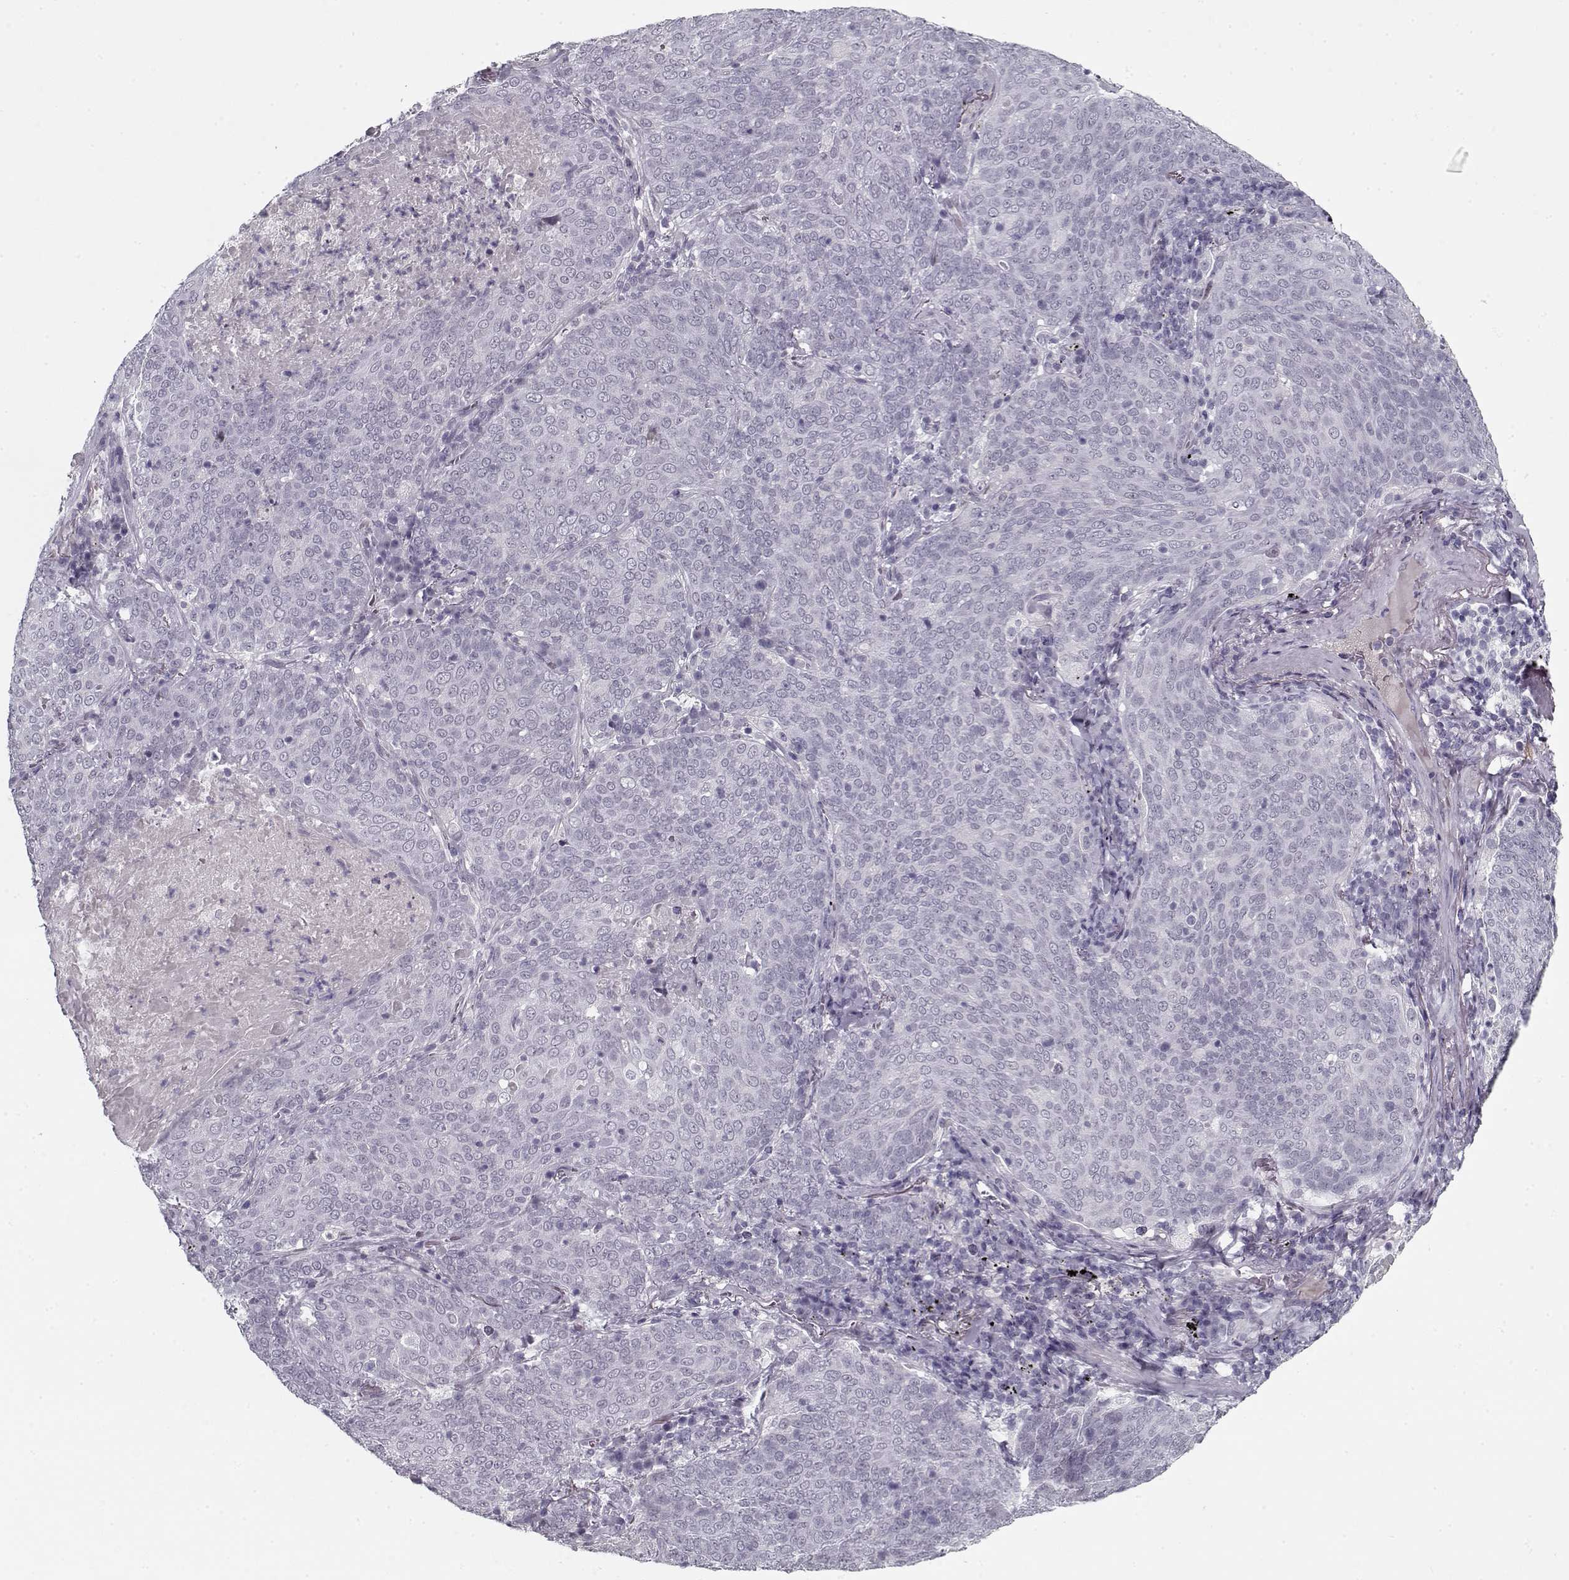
{"staining": {"intensity": "negative", "quantity": "none", "location": "none"}, "tissue": "lung cancer", "cell_type": "Tumor cells", "image_type": "cancer", "snomed": [{"axis": "morphology", "description": "Squamous cell carcinoma, NOS"}, {"axis": "topography", "description": "Lung"}], "caption": "Micrograph shows no significant protein positivity in tumor cells of lung cancer.", "gene": "SPACA9", "patient": {"sex": "male", "age": 82}}